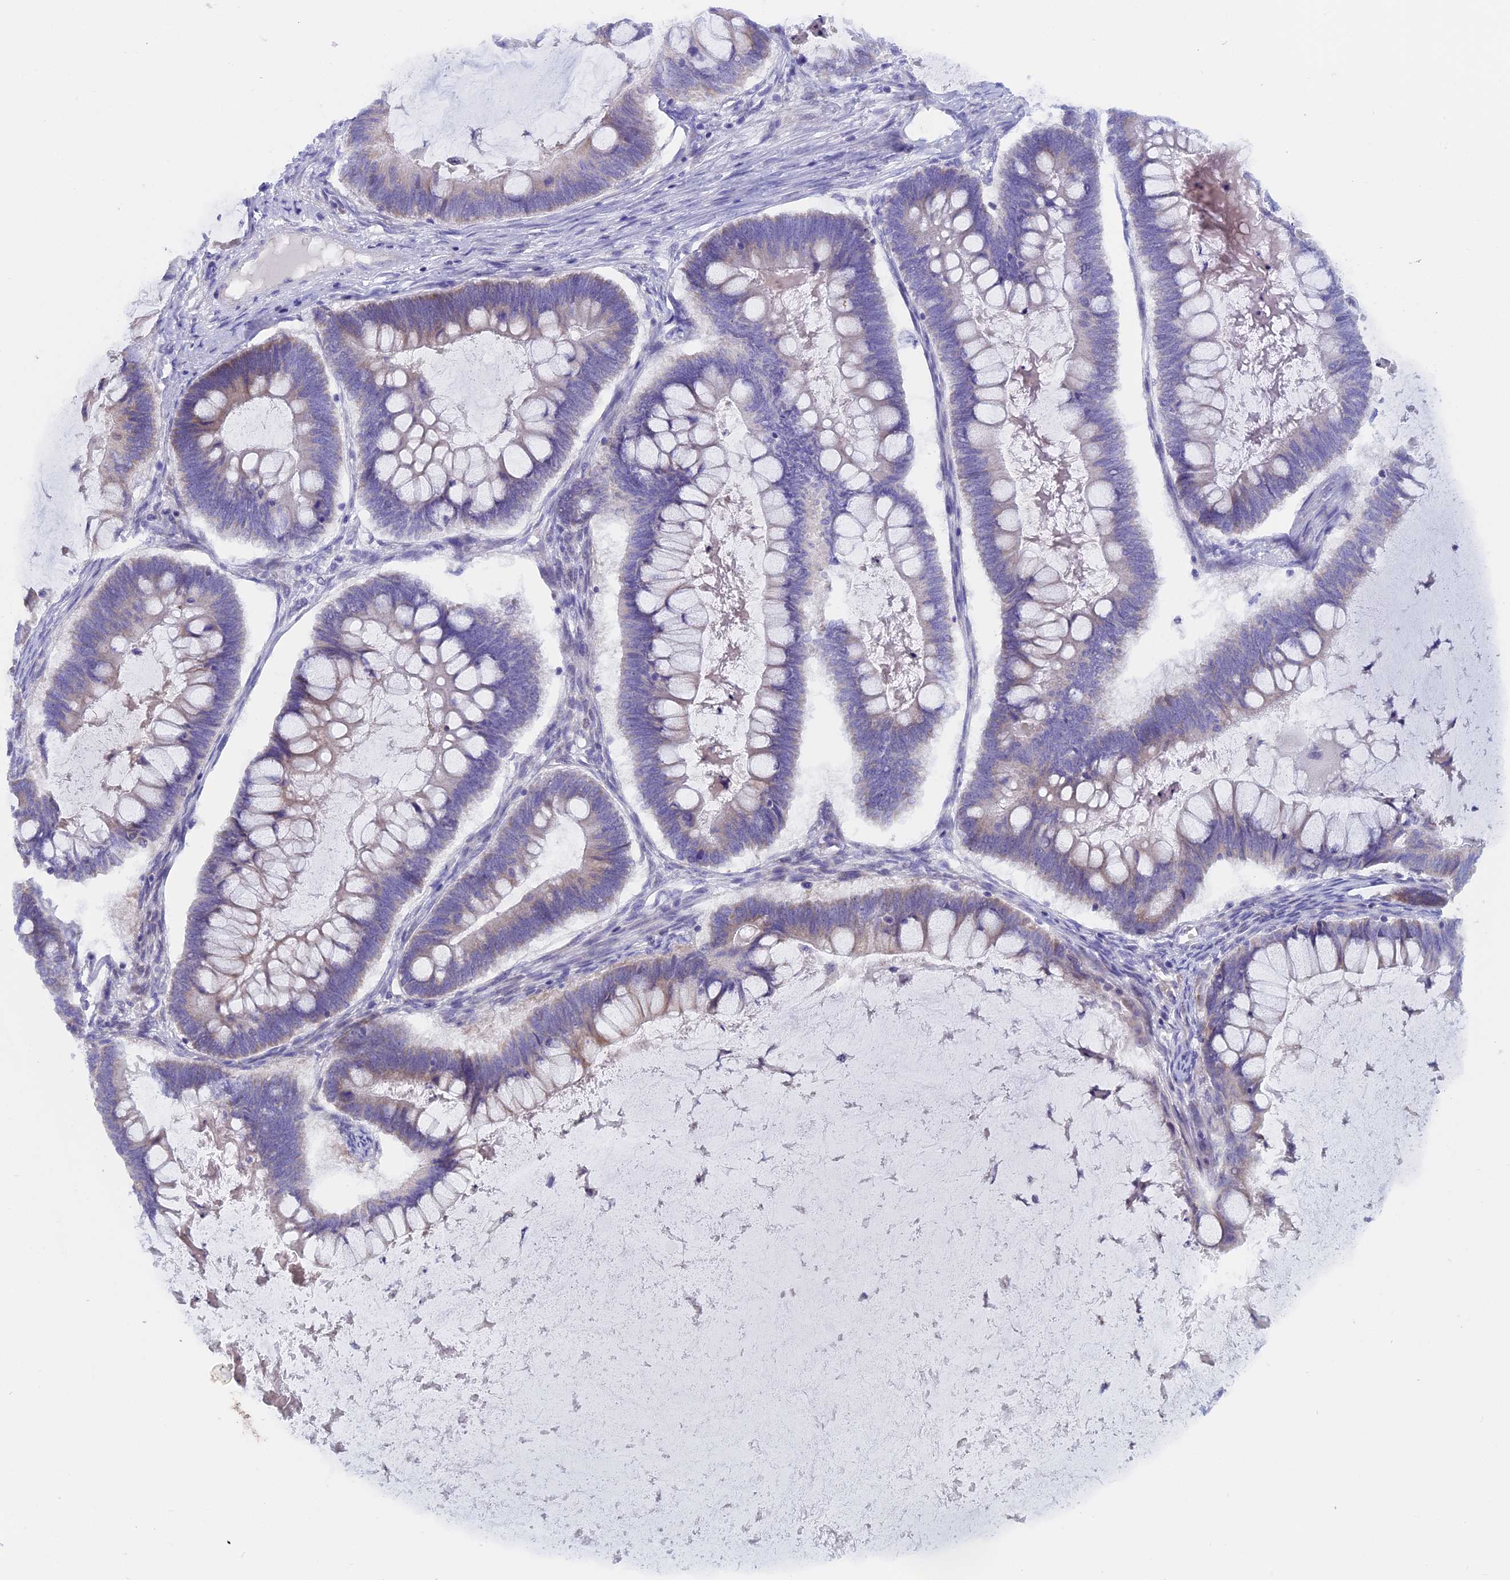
{"staining": {"intensity": "weak", "quantity": "<25%", "location": "cytoplasmic/membranous"}, "tissue": "ovarian cancer", "cell_type": "Tumor cells", "image_type": "cancer", "snomed": [{"axis": "morphology", "description": "Cystadenocarcinoma, mucinous, NOS"}, {"axis": "topography", "description": "Ovary"}], "caption": "The photomicrograph reveals no staining of tumor cells in ovarian mucinous cystadenocarcinoma.", "gene": "NIBAN3", "patient": {"sex": "female", "age": 61}}